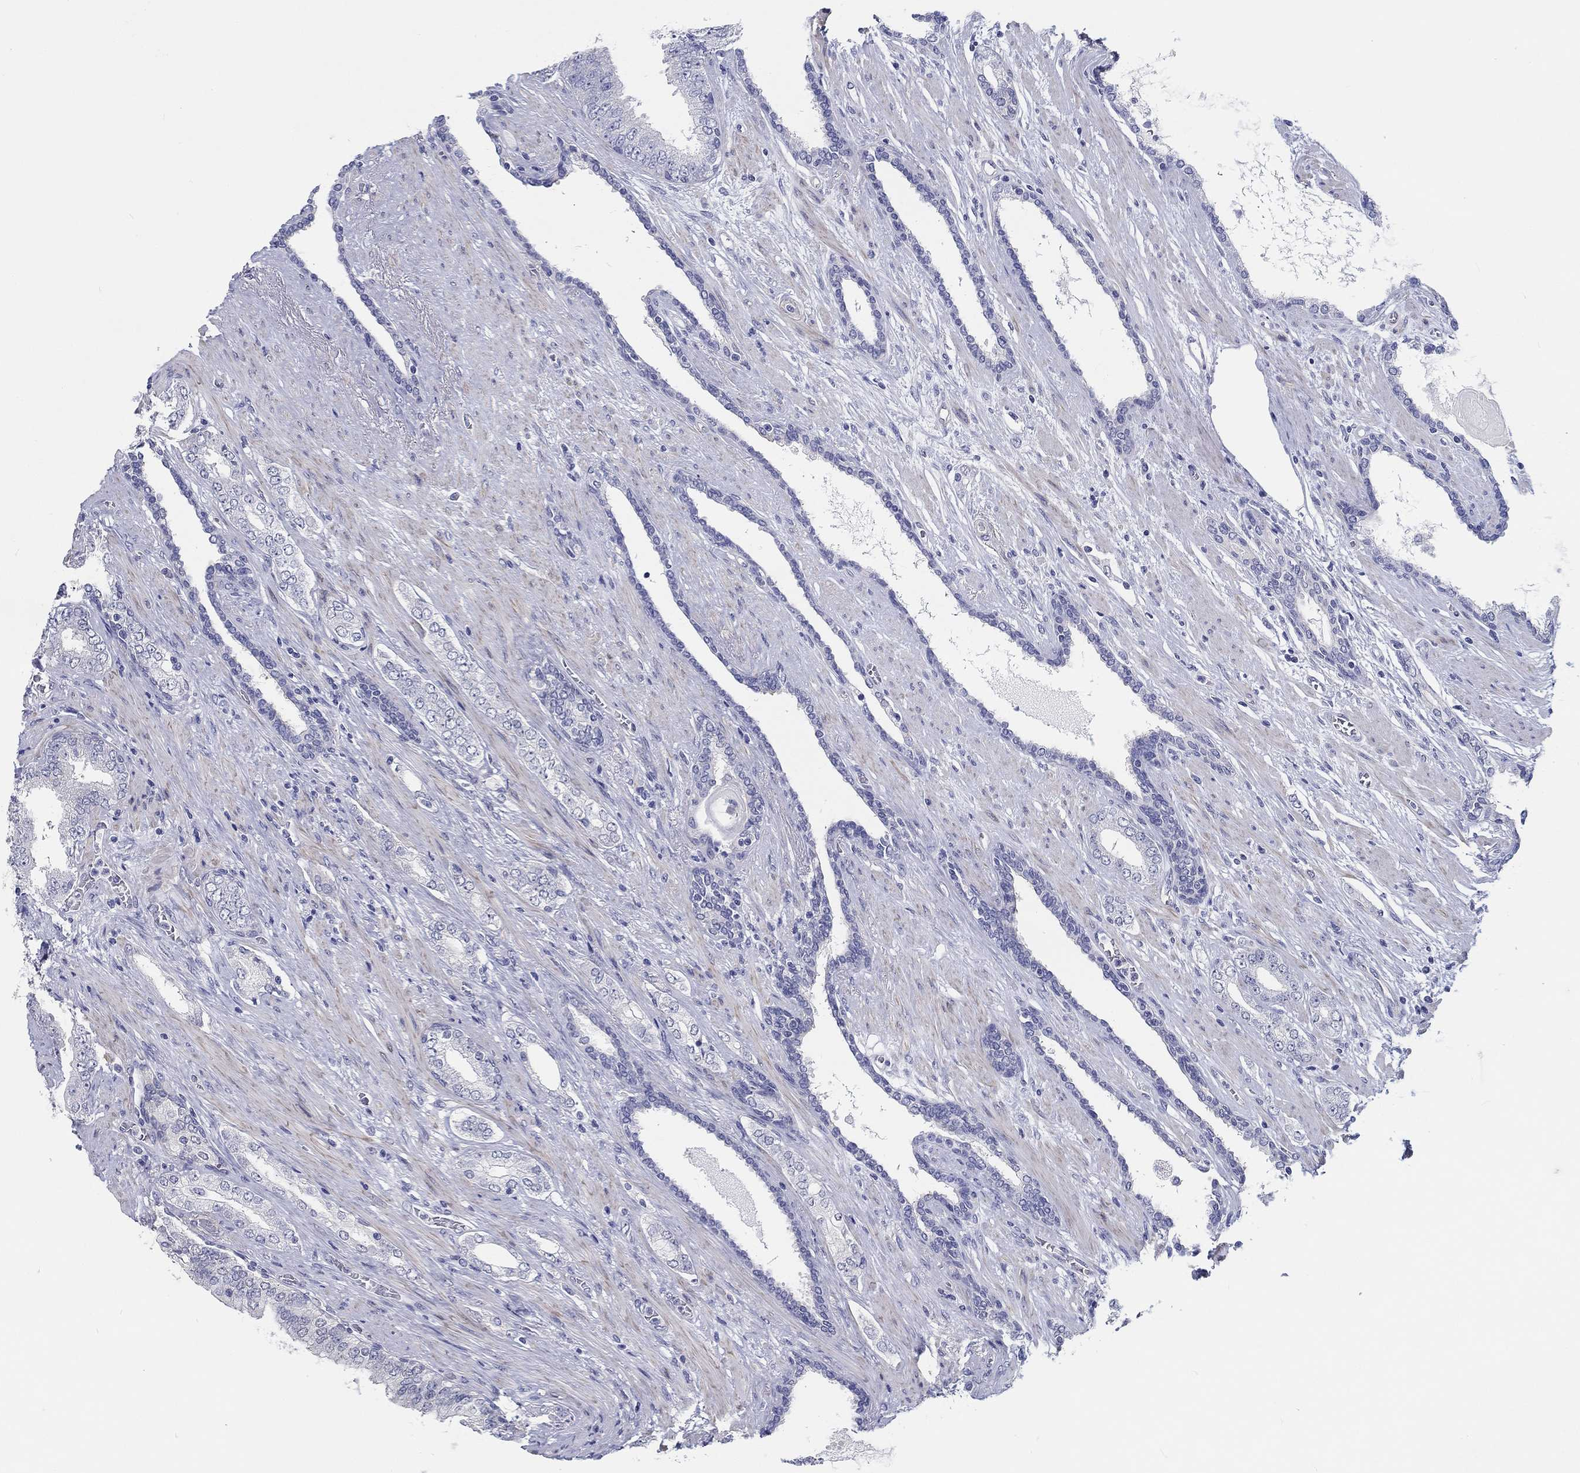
{"staining": {"intensity": "negative", "quantity": "none", "location": "none"}, "tissue": "prostate cancer", "cell_type": "Tumor cells", "image_type": "cancer", "snomed": [{"axis": "morphology", "description": "Adenocarcinoma, Low grade"}, {"axis": "topography", "description": "Prostate and seminal vesicle, NOS"}], "caption": "Micrograph shows no significant protein staining in tumor cells of prostate low-grade adenocarcinoma. (Brightfield microscopy of DAB (3,3'-diaminobenzidine) immunohistochemistry (IHC) at high magnification).", "gene": "CRYGD", "patient": {"sex": "male", "age": 61}}